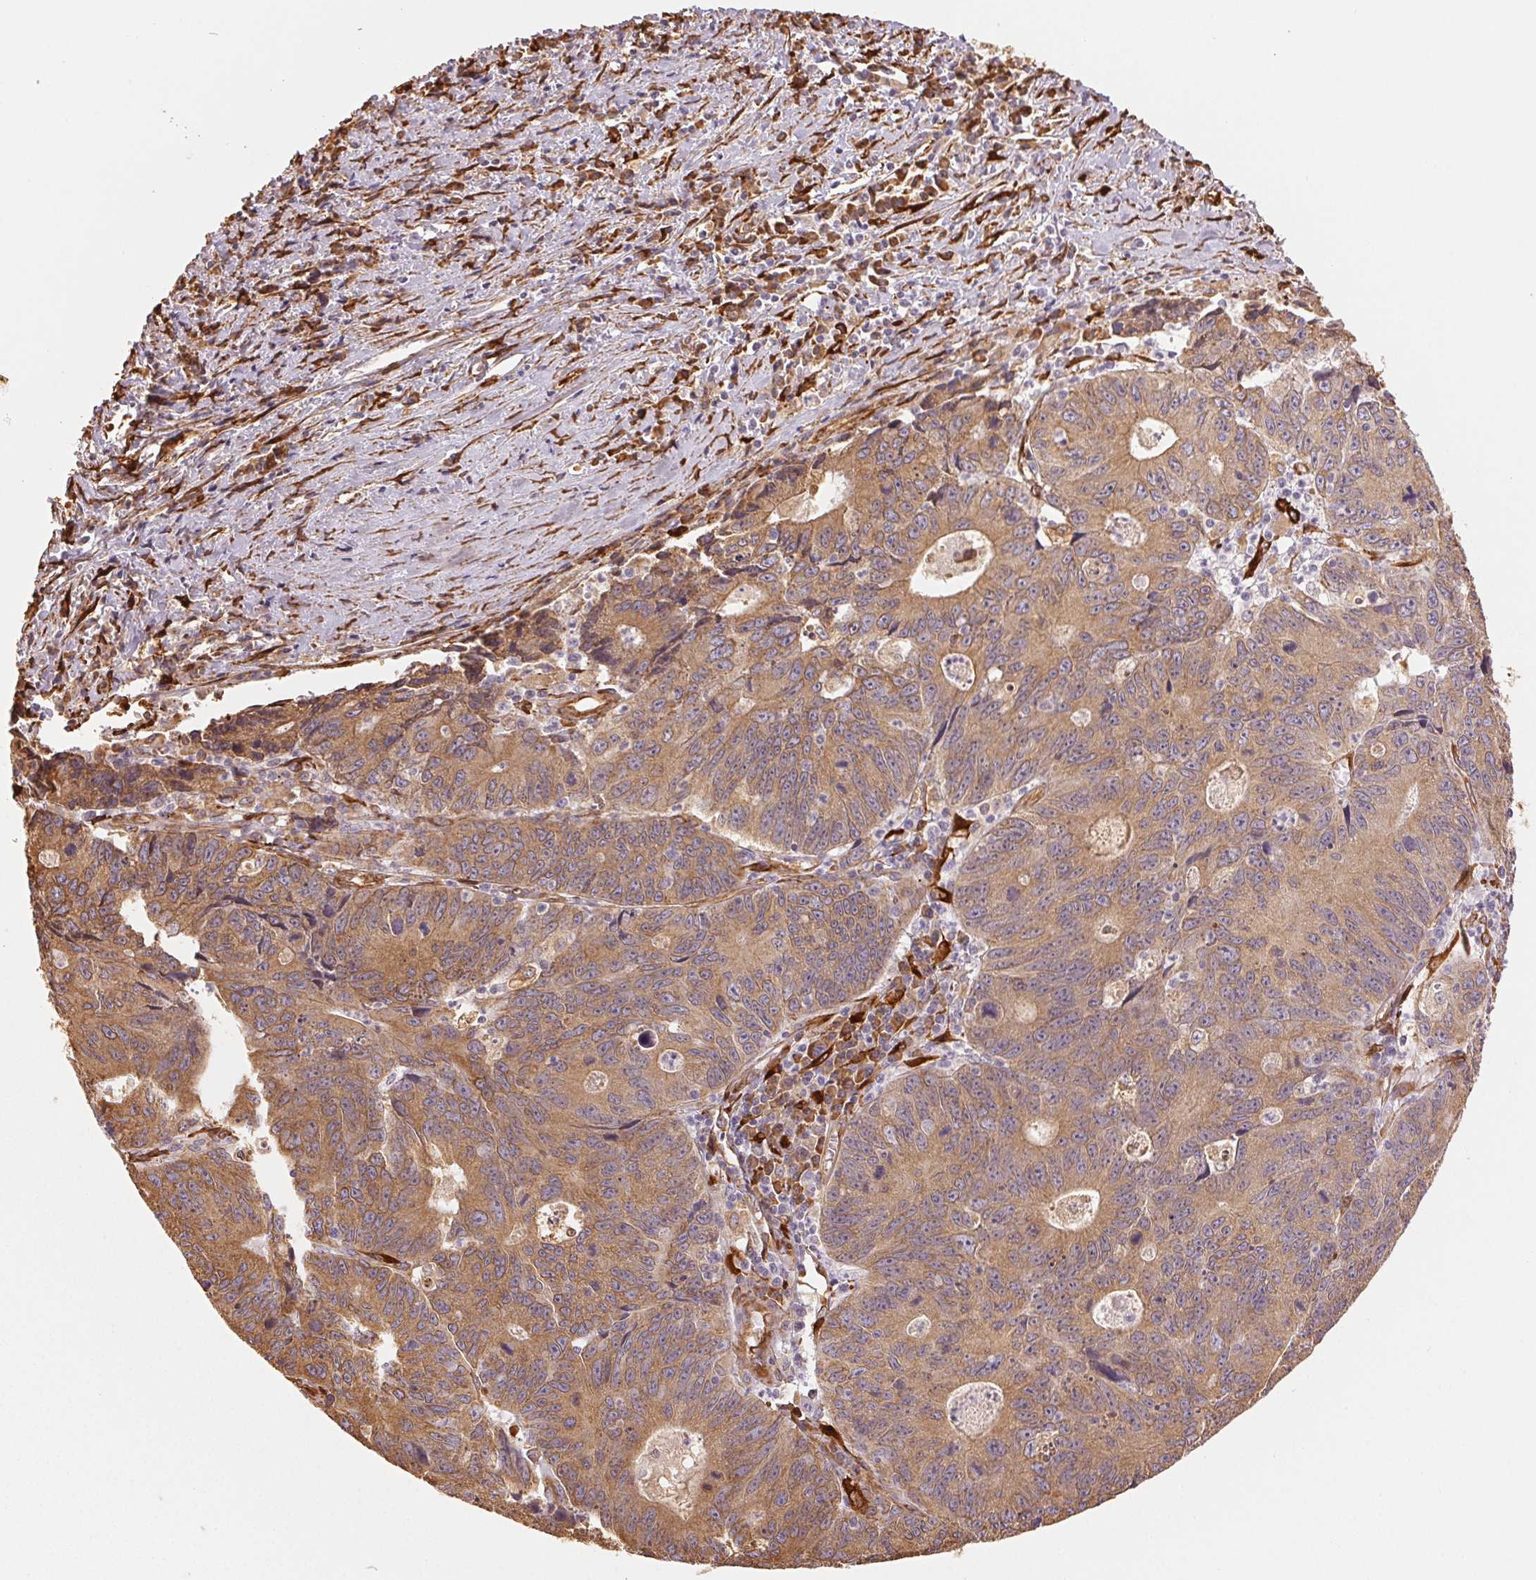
{"staining": {"intensity": "moderate", "quantity": ">75%", "location": "cytoplasmic/membranous"}, "tissue": "liver cancer", "cell_type": "Tumor cells", "image_type": "cancer", "snomed": [{"axis": "morphology", "description": "Cholangiocarcinoma"}, {"axis": "topography", "description": "Liver"}], "caption": "A photomicrograph of liver cholangiocarcinoma stained for a protein exhibits moderate cytoplasmic/membranous brown staining in tumor cells.", "gene": "RCN3", "patient": {"sex": "male", "age": 65}}